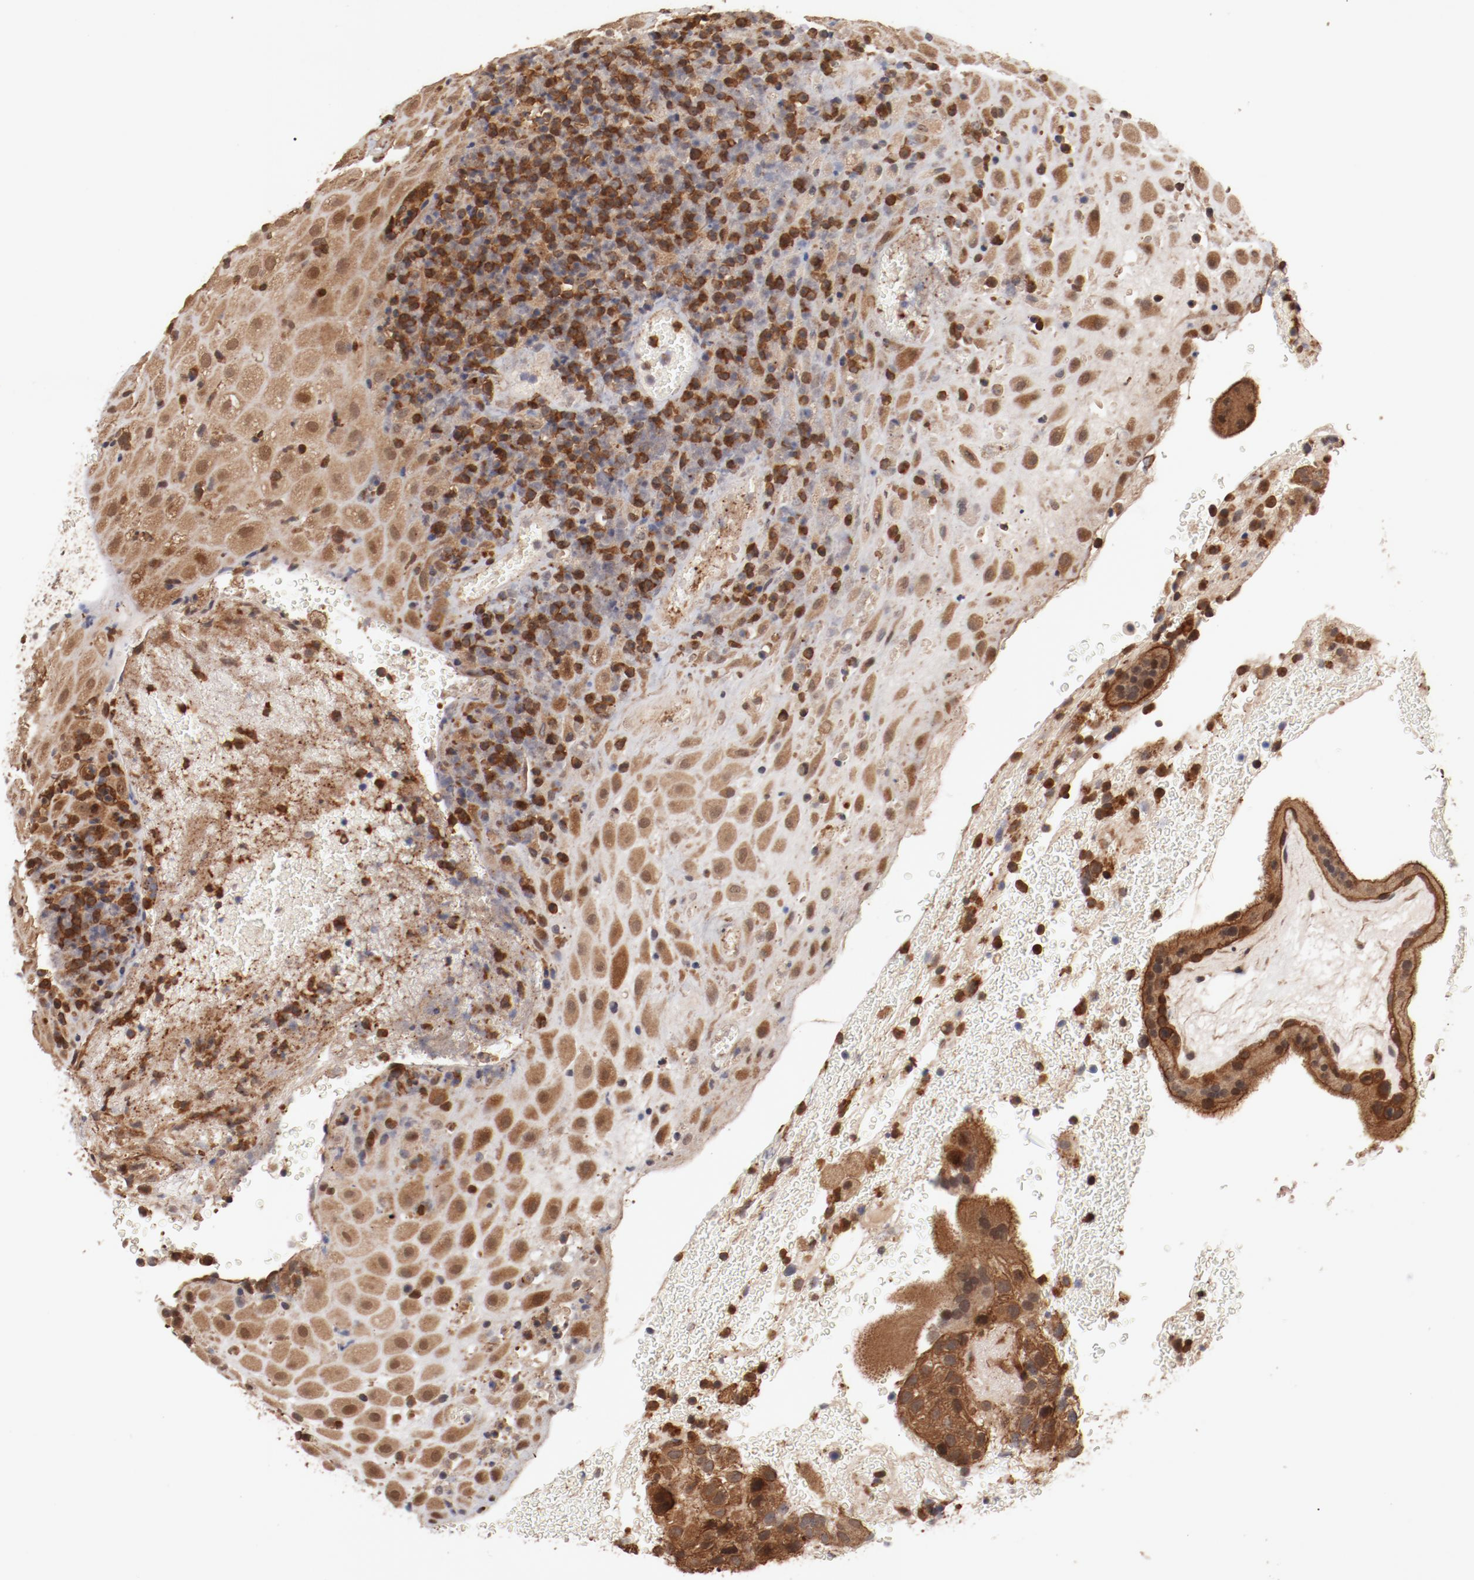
{"staining": {"intensity": "moderate", "quantity": ">75%", "location": "cytoplasmic/membranous,nuclear"}, "tissue": "placenta", "cell_type": "Decidual cells", "image_type": "normal", "snomed": [{"axis": "morphology", "description": "Normal tissue, NOS"}, {"axis": "topography", "description": "Placenta"}], "caption": "Protein staining of benign placenta exhibits moderate cytoplasmic/membranous,nuclear staining in approximately >75% of decidual cells.", "gene": "GUF1", "patient": {"sex": "female", "age": 19}}